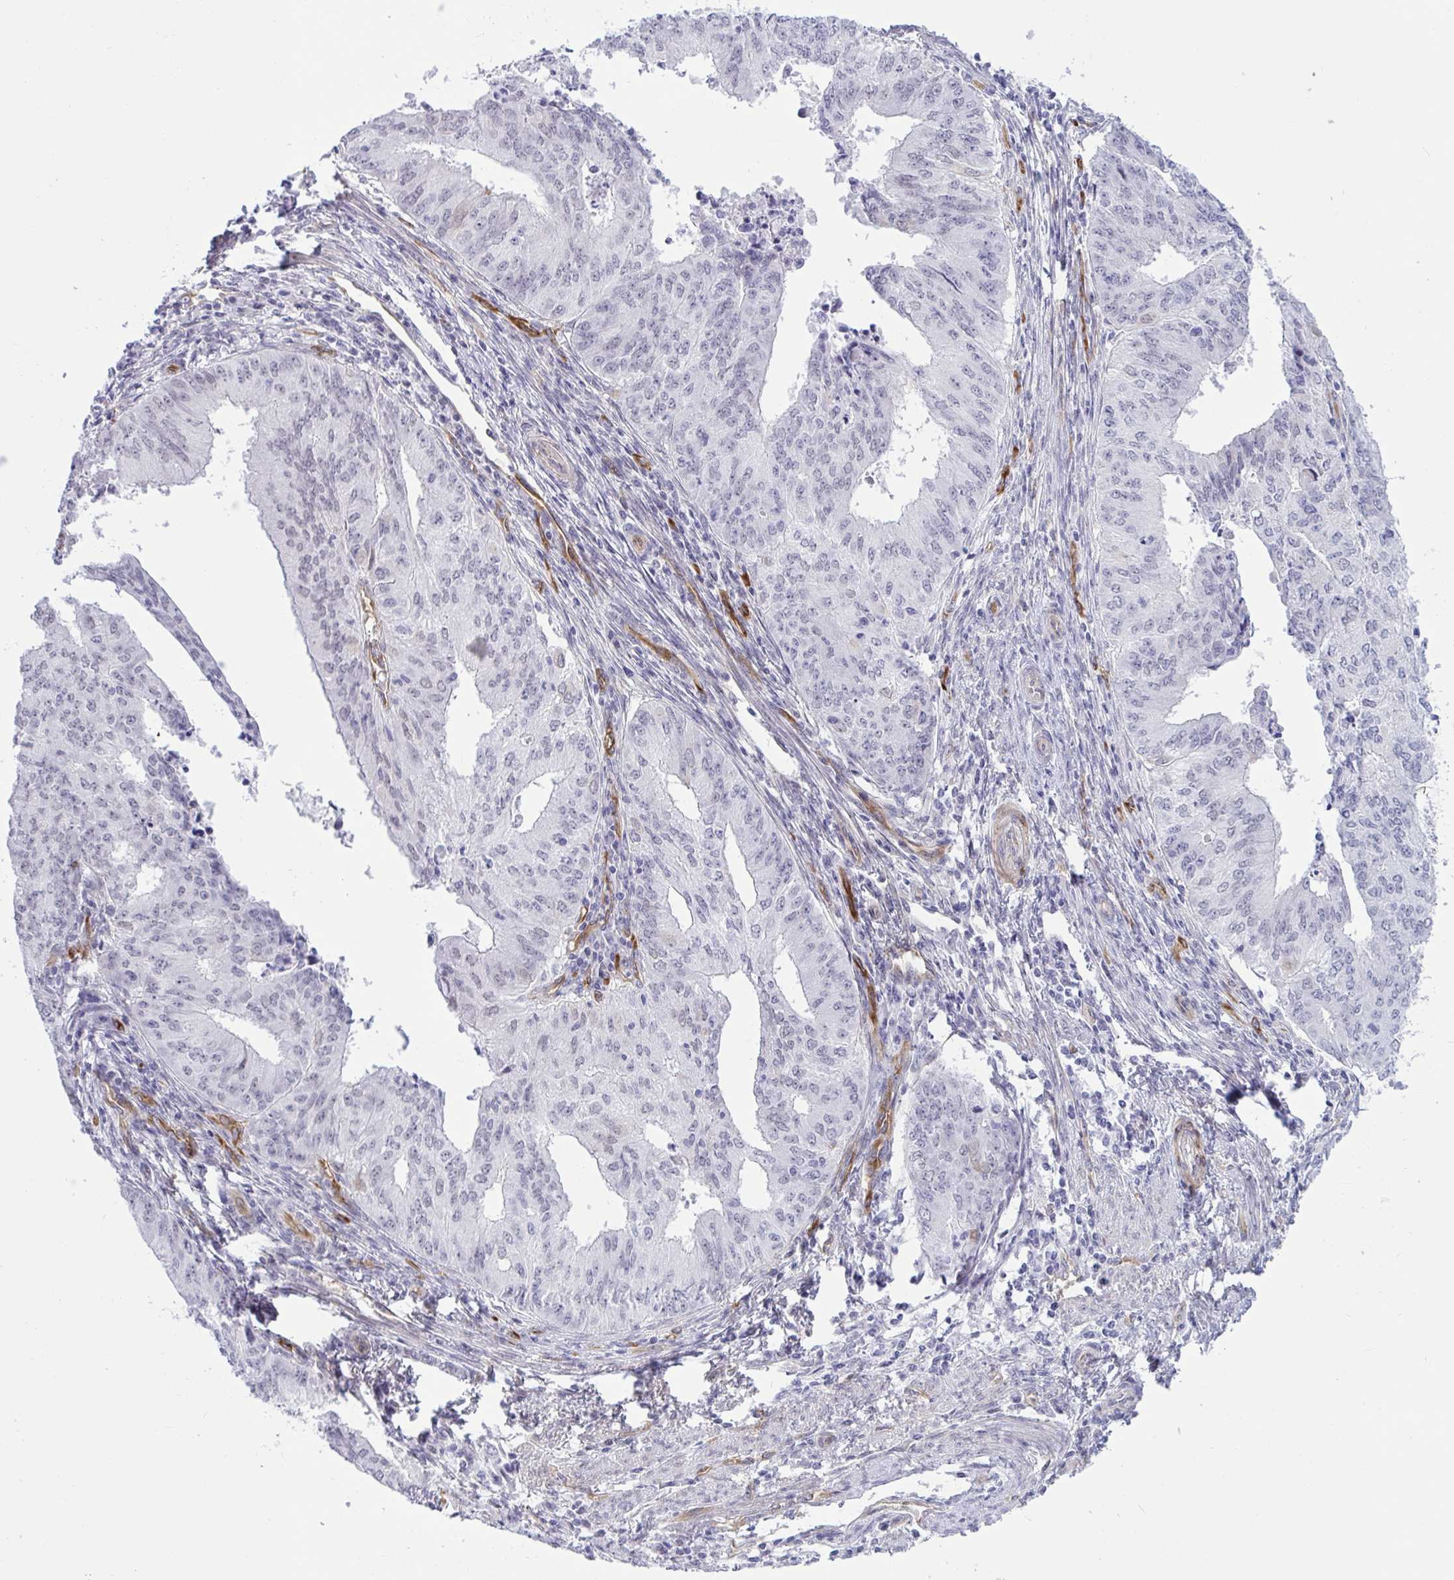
{"staining": {"intensity": "negative", "quantity": "none", "location": "none"}, "tissue": "endometrial cancer", "cell_type": "Tumor cells", "image_type": "cancer", "snomed": [{"axis": "morphology", "description": "Adenocarcinoma, NOS"}, {"axis": "topography", "description": "Endometrium"}], "caption": "Immunohistochemistry (IHC) photomicrograph of neoplastic tissue: human endometrial cancer stained with DAB (3,3'-diaminobenzidine) exhibits no significant protein positivity in tumor cells.", "gene": "EML1", "patient": {"sex": "female", "age": 50}}